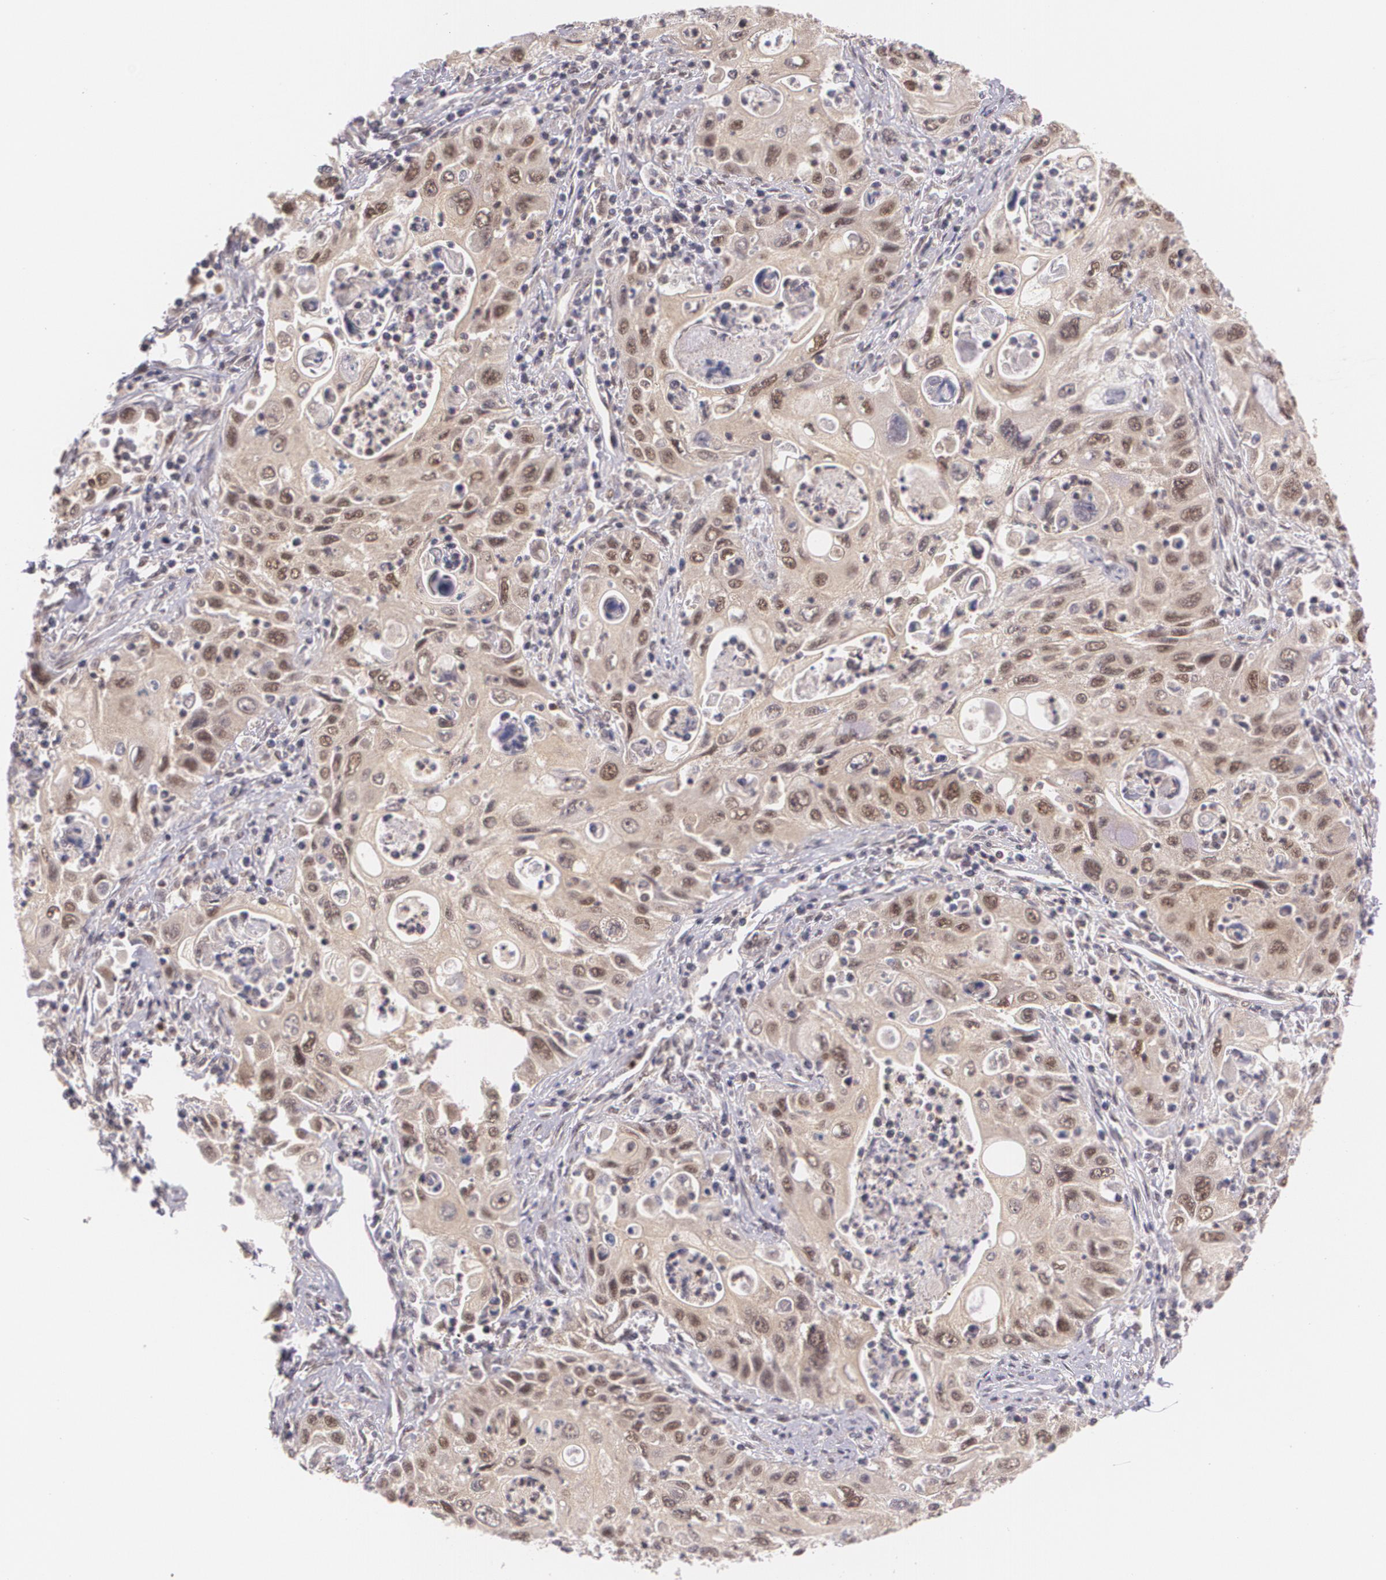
{"staining": {"intensity": "moderate", "quantity": "25%-75%", "location": "cytoplasmic/membranous,nuclear"}, "tissue": "pancreatic cancer", "cell_type": "Tumor cells", "image_type": "cancer", "snomed": [{"axis": "morphology", "description": "Adenocarcinoma, NOS"}, {"axis": "topography", "description": "Pancreas"}], "caption": "Pancreatic cancer (adenocarcinoma) stained with immunohistochemistry (IHC) reveals moderate cytoplasmic/membranous and nuclear positivity in approximately 25%-75% of tumor cells.", "gene": "CUL2", "patient": {"sex": "male", "age": 70}}